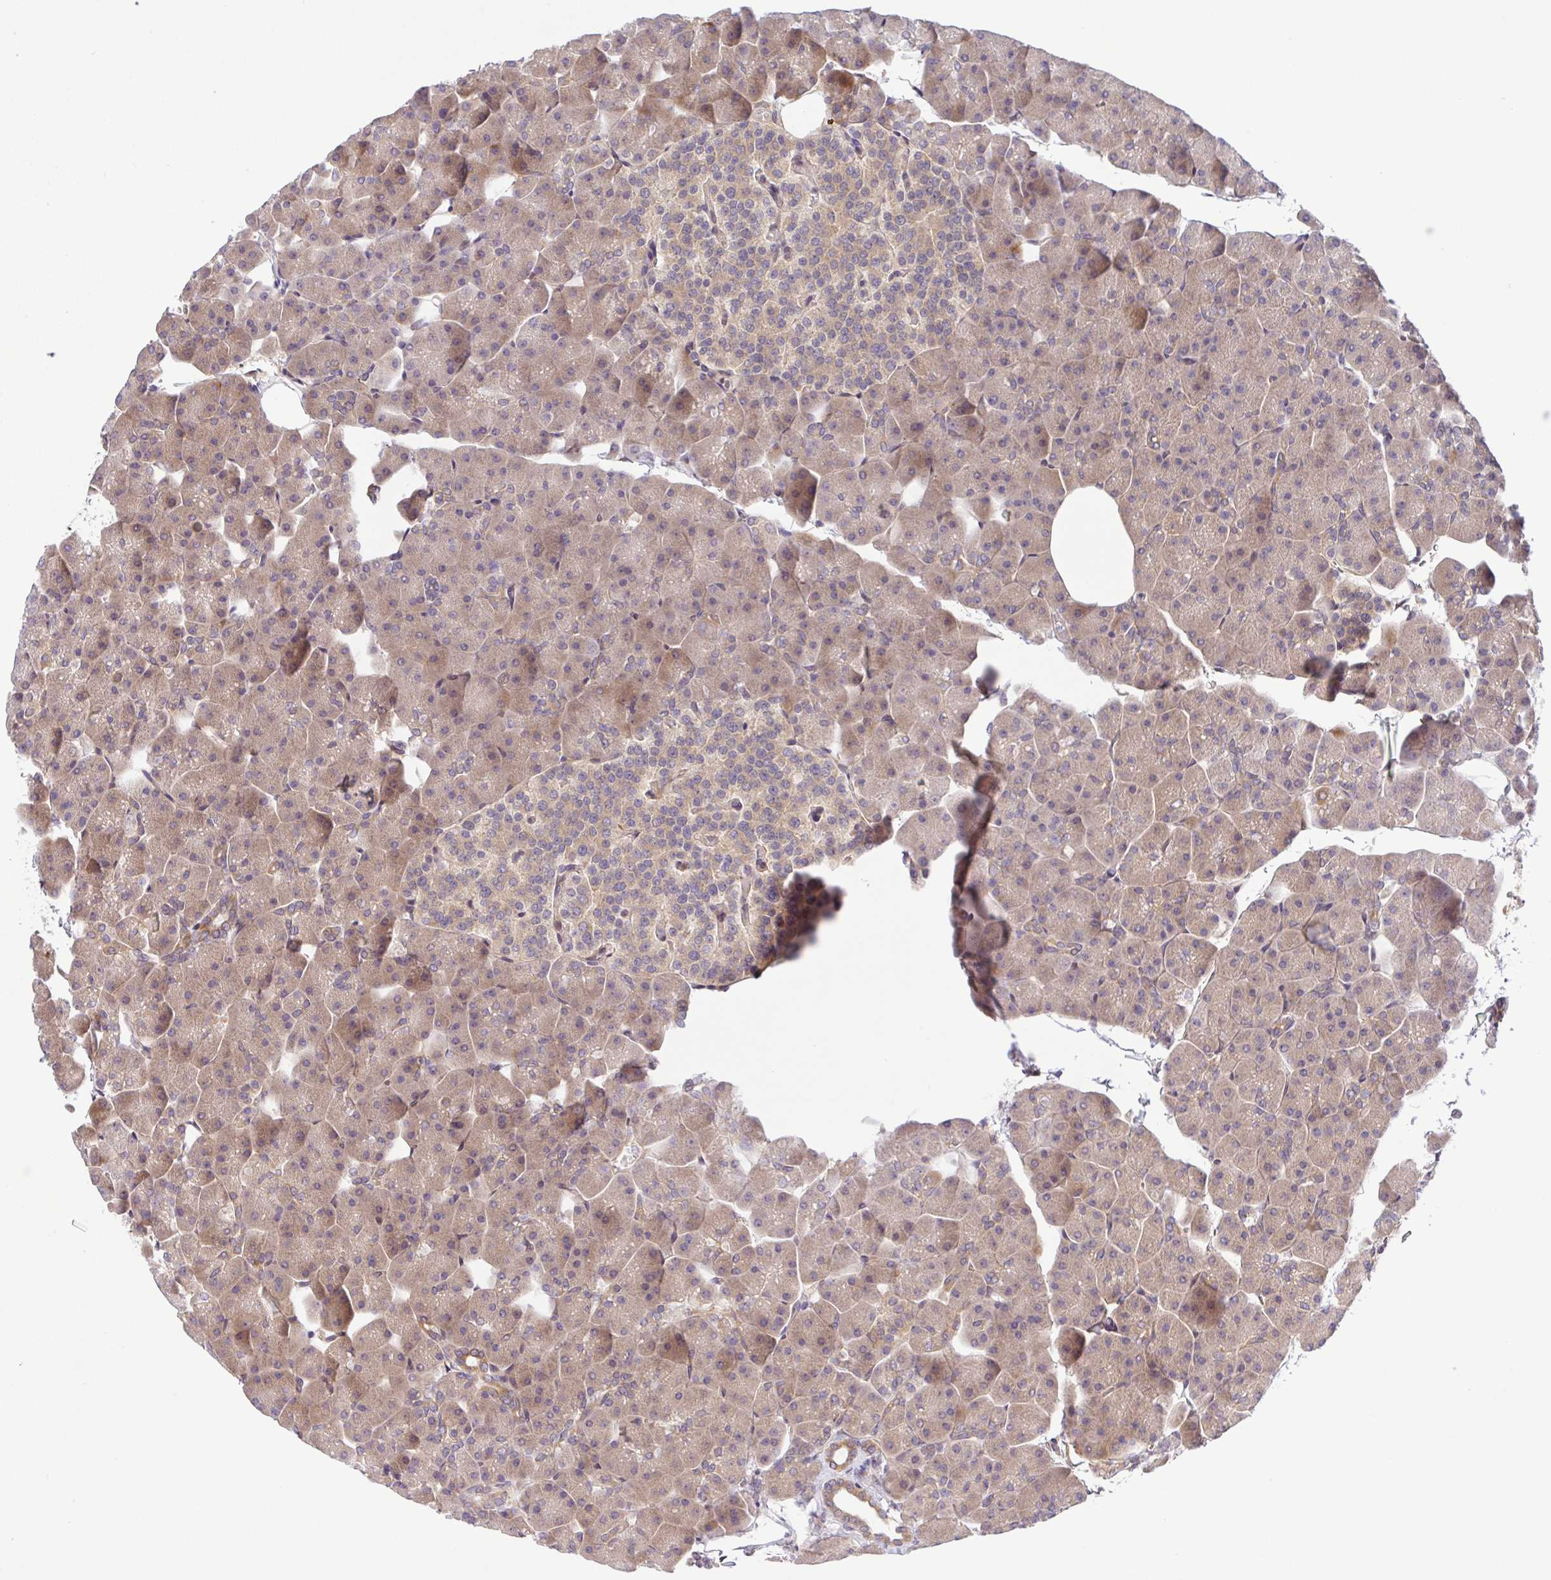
{"staining": {"intensity": "moderate", "quantity": ">75%", "location": "cytoplasmic/membranous"}, "tissue": "pancreas", "cell_type": "Exocrine glandular cells", "image_type": "normal", "snomed": [{"axis": "morphology", "description": "Normal tissue, NOS"}, {"axis": "topography", "description": "Pancreas"}], "caption": "High-magnification brightfield microscopy of unremarkable pancreas stained with DAB (3,3'-diaminobenzidine) (brown) and counterstained with hematoxylin (blue). exocrine glandular cells exhibit moderate cytoplasmic/membranous positivity is identified in approximately>75% of cells. Immunohistochemistry stains the protein in brown and the nuclei are stained blue.", "gene": "UBE4A", "patient": {"sex": "male", "age": 35}}